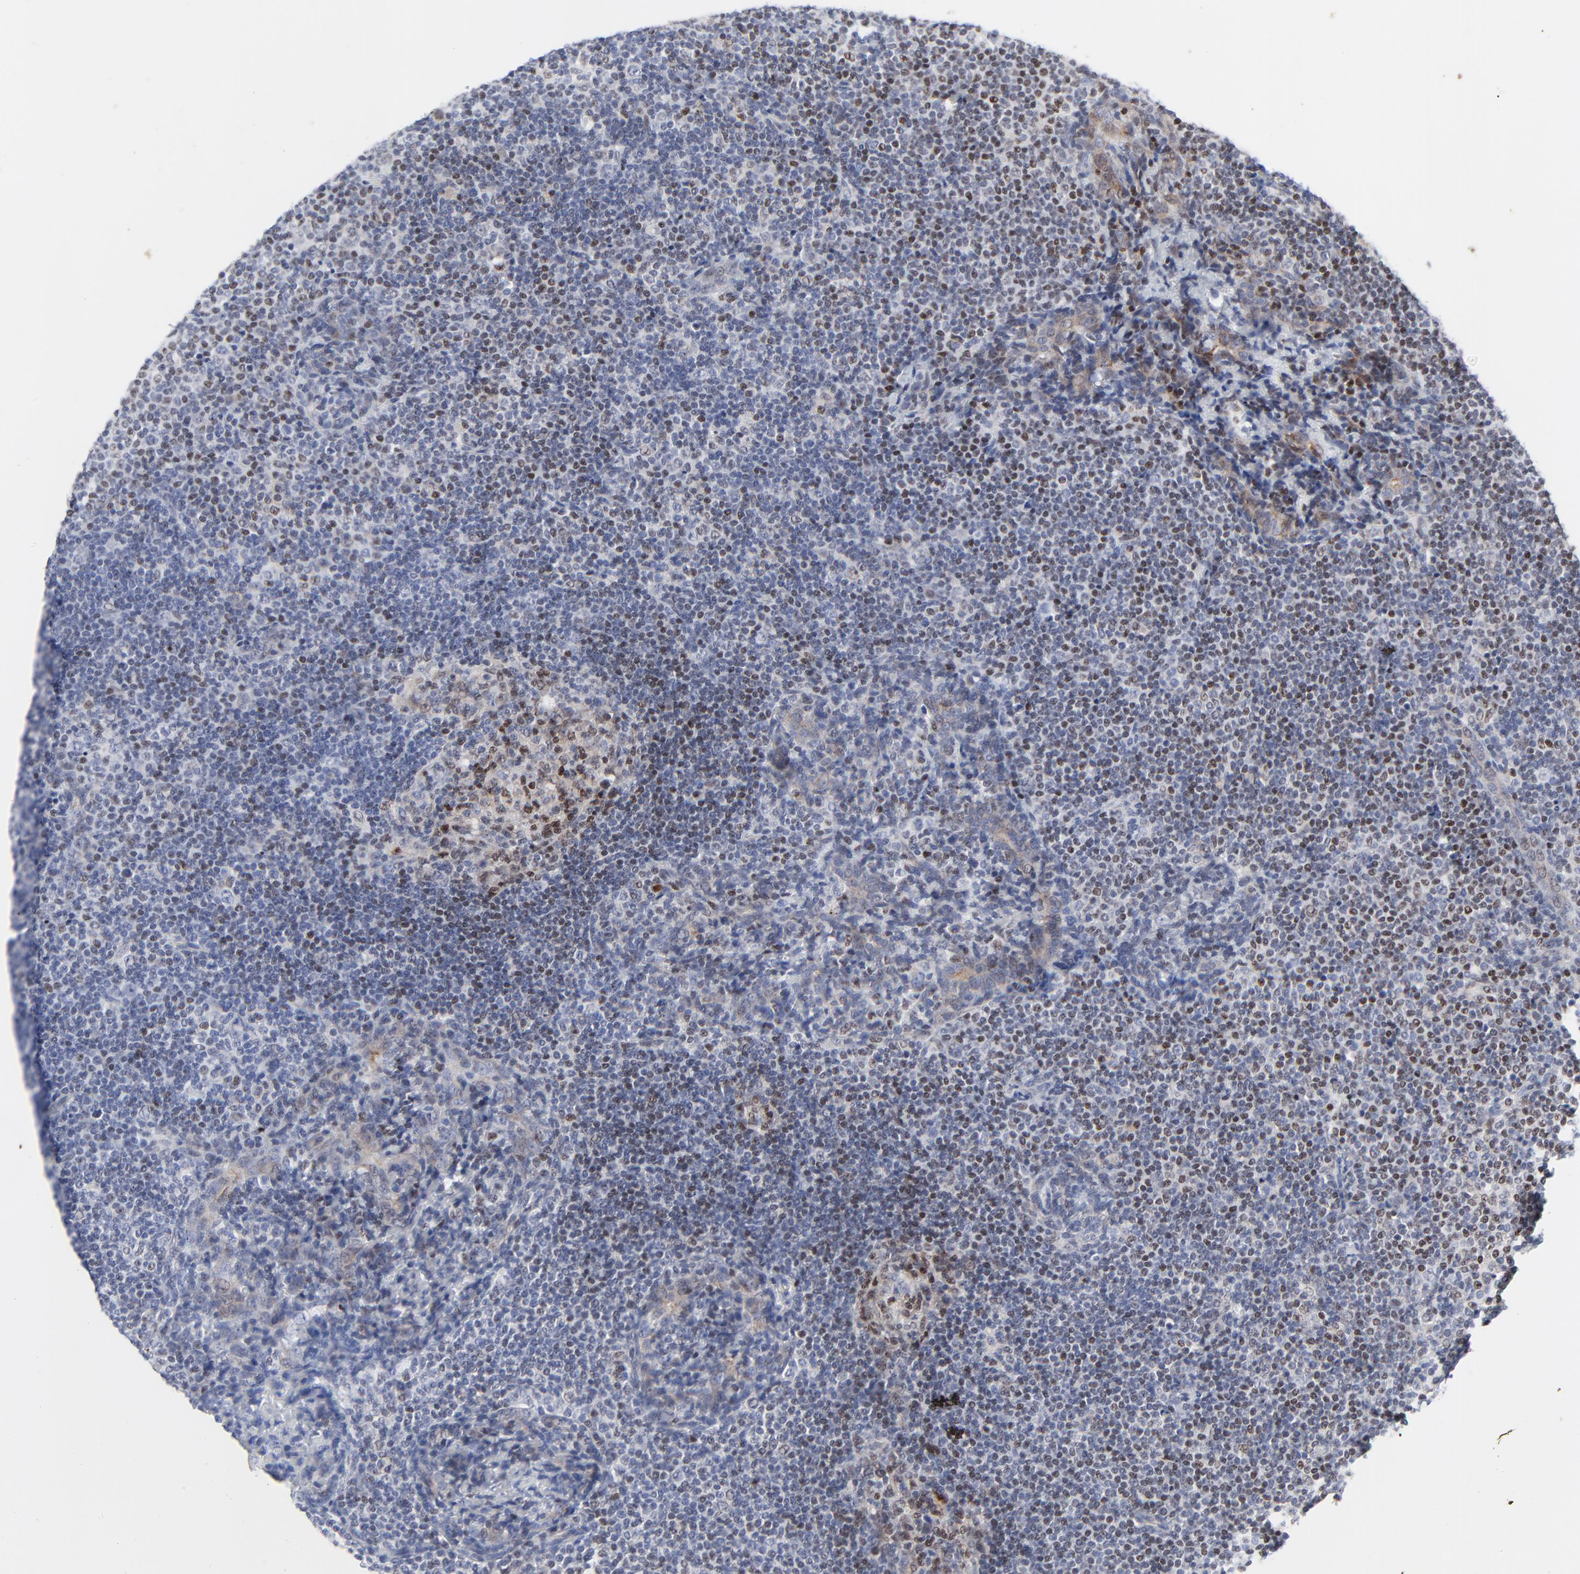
{"staining": {"intensity": "strong", "quantity": "25%-75%", "location": "nuclear"}, "tissue": "lymph node", "cell_type": "Germinal center cells", "image_type": "normal", "snomed": [{"axis": "morphology", "description": "Normal tissue, NOS"}, {"axis": "morphology", "description": "Uncertain malignant potential"}, {"axis": "topography", "description": "Lymph node"}, {"axis": "topography", "description": "Salivary gland, NOS"}], "caption": "A photomicrograph showing strong nuclear staining in about 25%-75% of germinal center cells in unremarkable lymph node, as visualized by brown immunohistochemical staining.", "gene": "LNX1", "patient": {"sex": "female", "age": 51}}